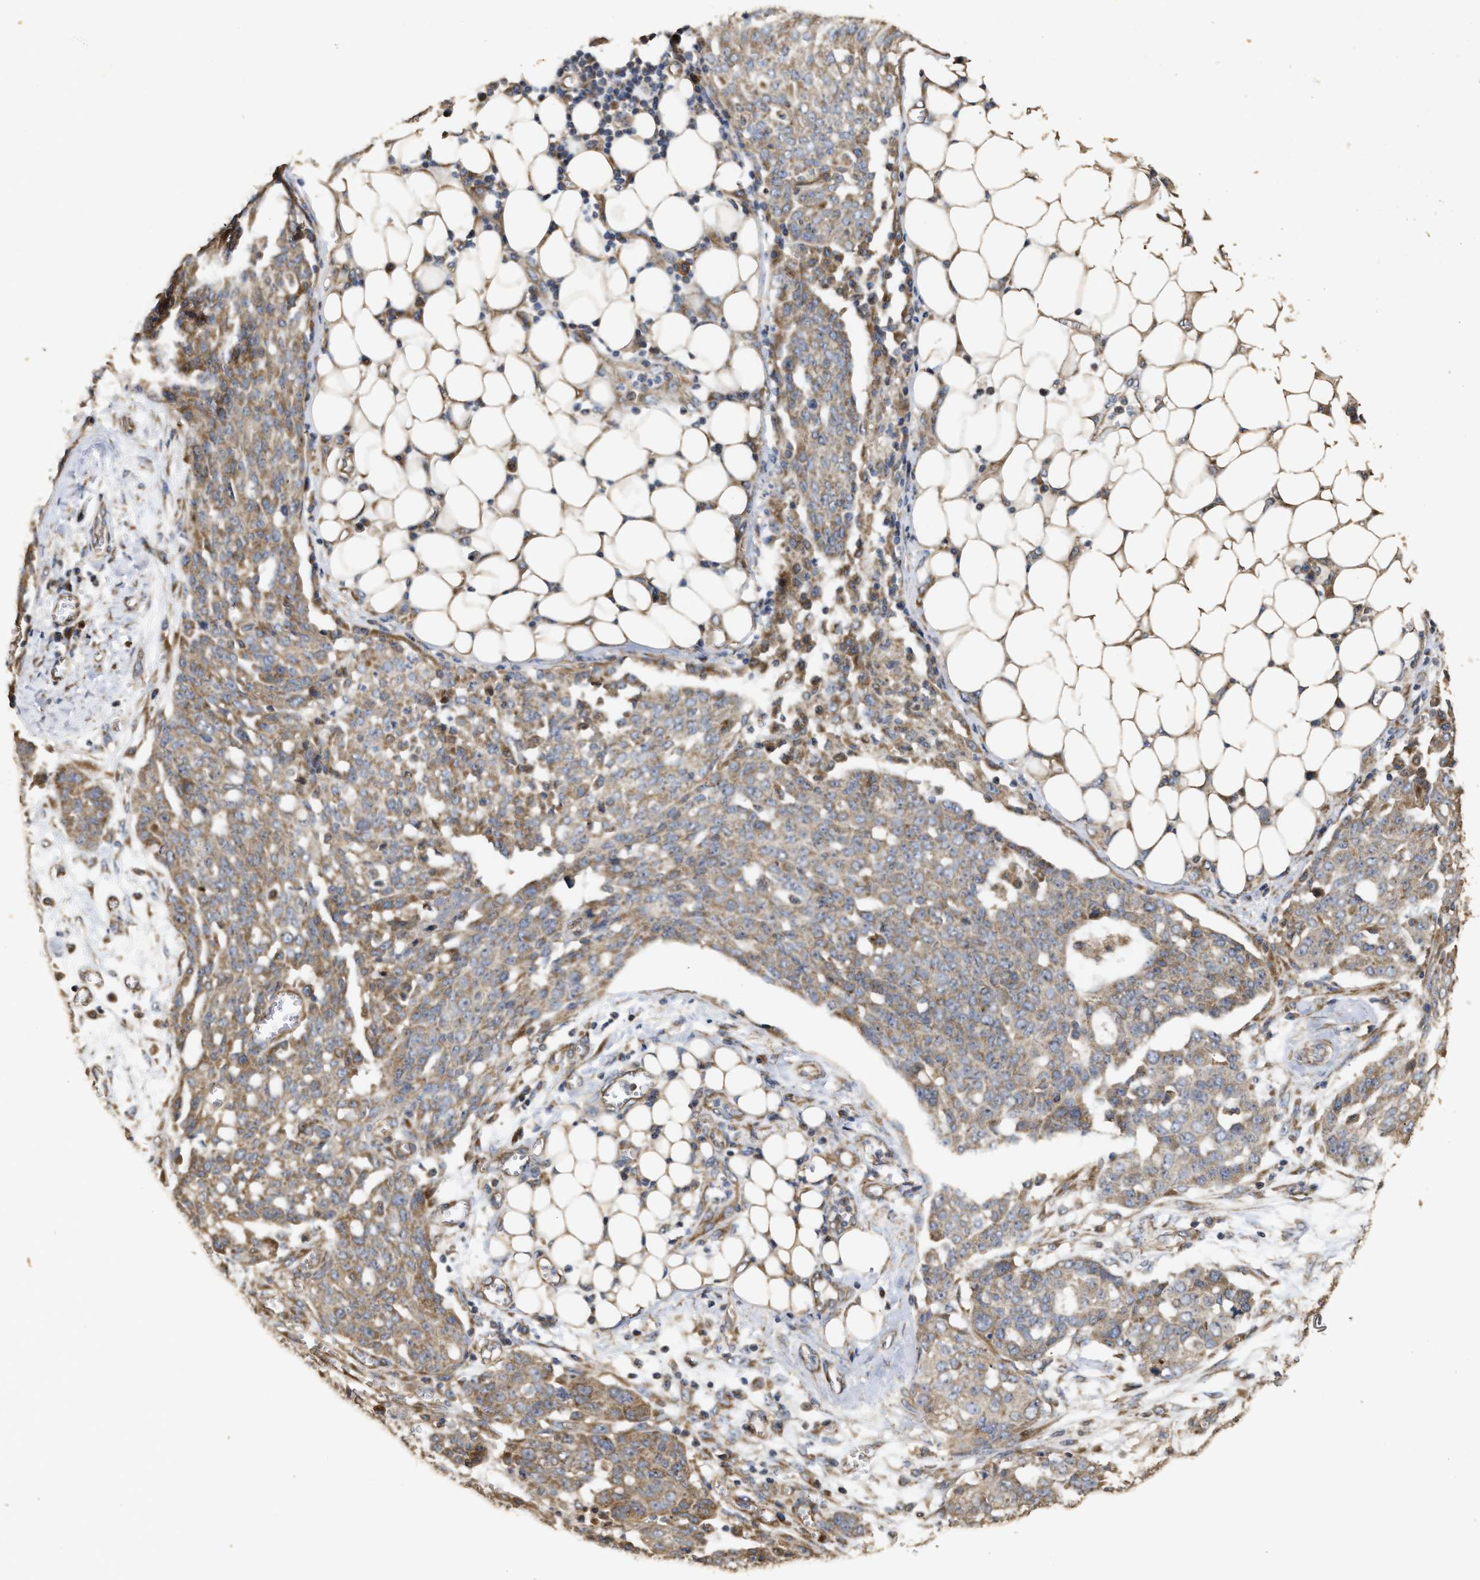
{"staining": {"intensity": "moderate", "quantity": ">75%", "location": "cytoplasmic/membranous"}, "tissue": "ovarian cancer", "cell_type": "Tumor cells", "image_type": "cancer", "snomed": [{"axis": "morphology", "description": "Cystadenocarcinoma, serous, NOS"}, {"axis": "topography", "description": "Soft tissue"}, {"axis": "topography", "description": "Ovary"}], "caption": "Brown immunohistochemical staining in human serous cystadenocarcinoma (ovarian) shows moderate cytoplasmic/membranous positivity in about >75% of tumor cells. (DAB IHC, brown staining for protein, blue staining for nuclei).", "gene": "NAV1", "patient": {"sex": "female", "age": 57}}